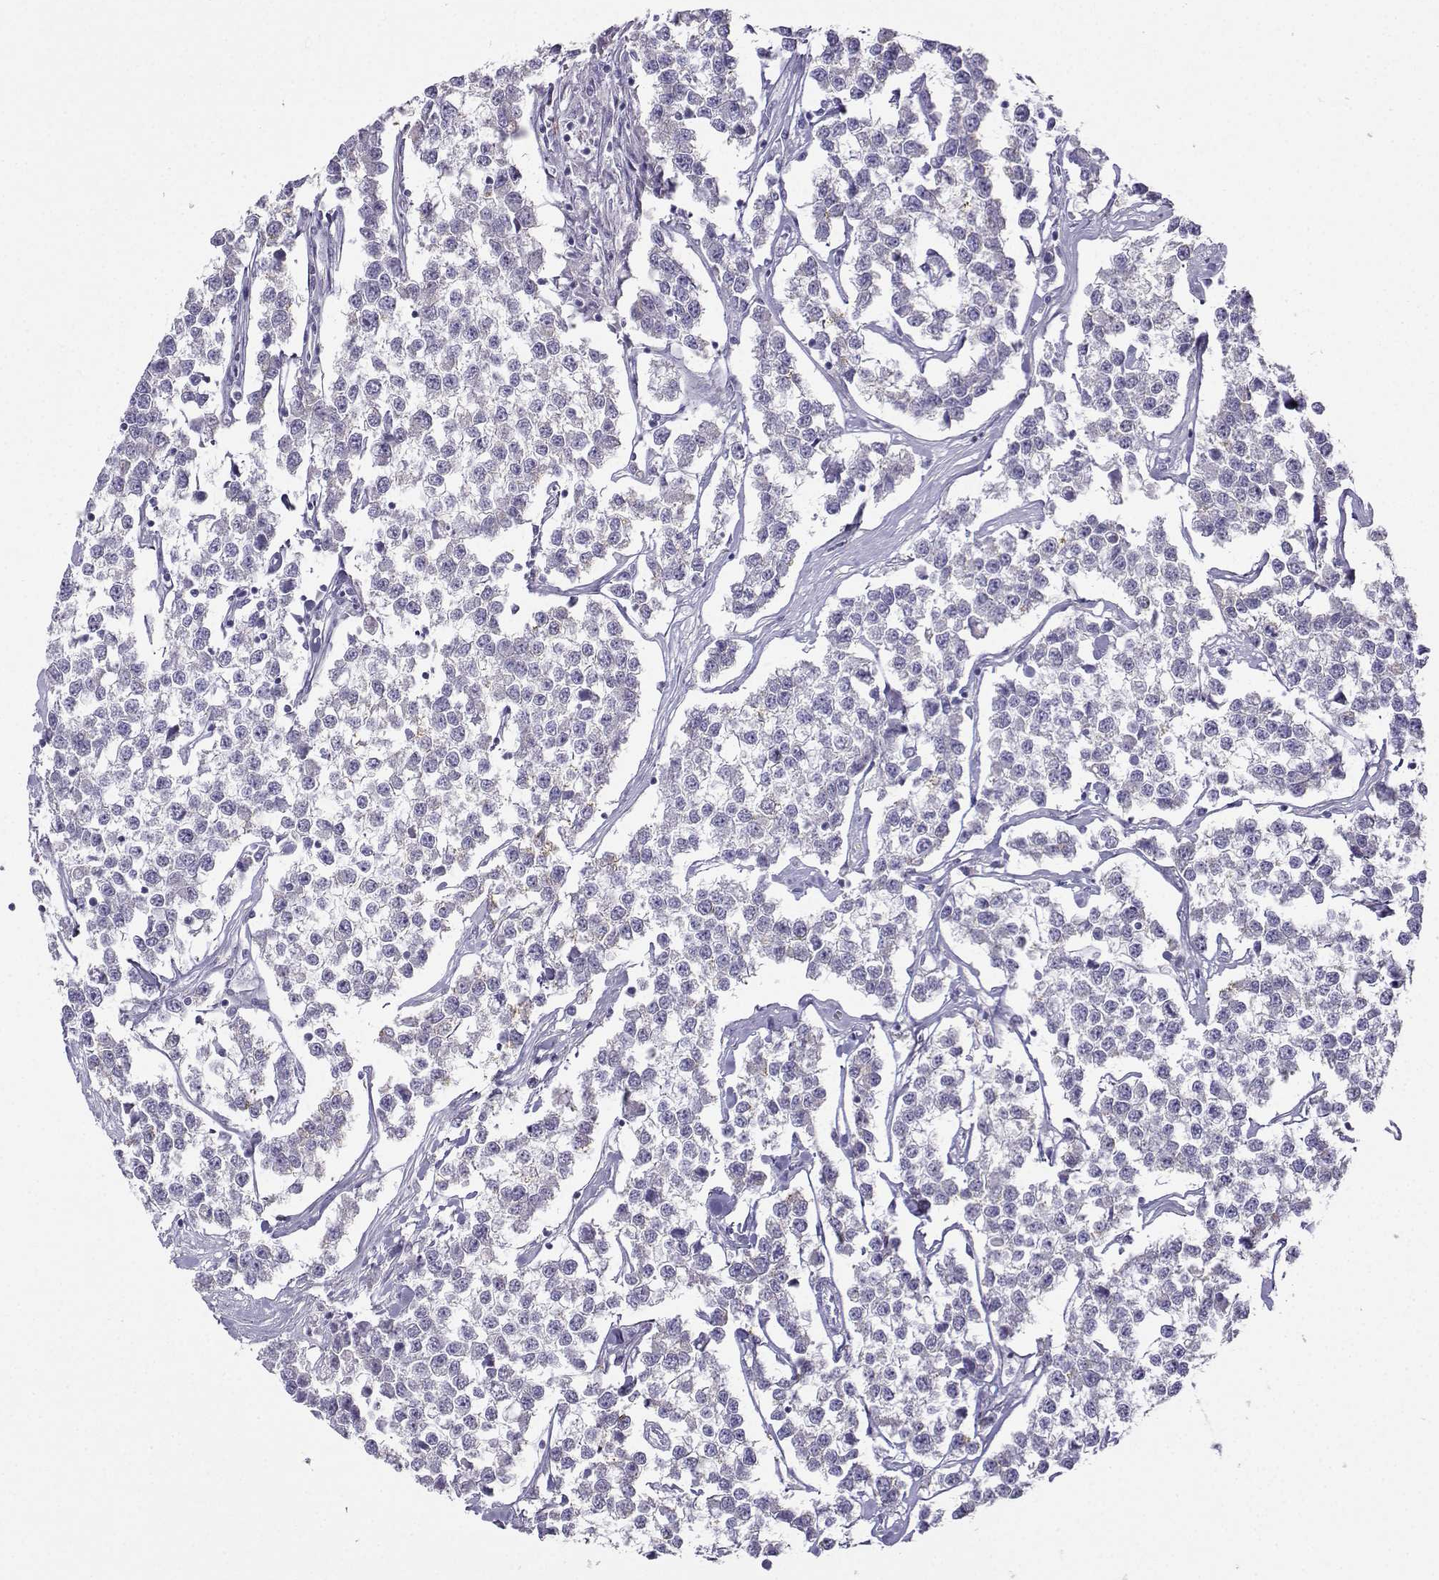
{"staining": {"intensity": "negative", "quantity": "none", "location": "none"}, "tissue": "testis cancer", "cell_type": "Tumor cells", "image_type": "cancer", "snomed": [{"axis": "morphology", "description": "Seminoma, NOS"}, {"axis": "topography", "description": "Testis"}], "caption": "IHC histopathology image of human testis cancer (seminoma) stained for a protein (brown), which exhibits no staining in tumor cells. (DAB (3,3'-diaminobenzidine) immunohistochemistry, high magnification).", "gene": "FBXO24", "patient": {"sex": "male", "age": 59}}